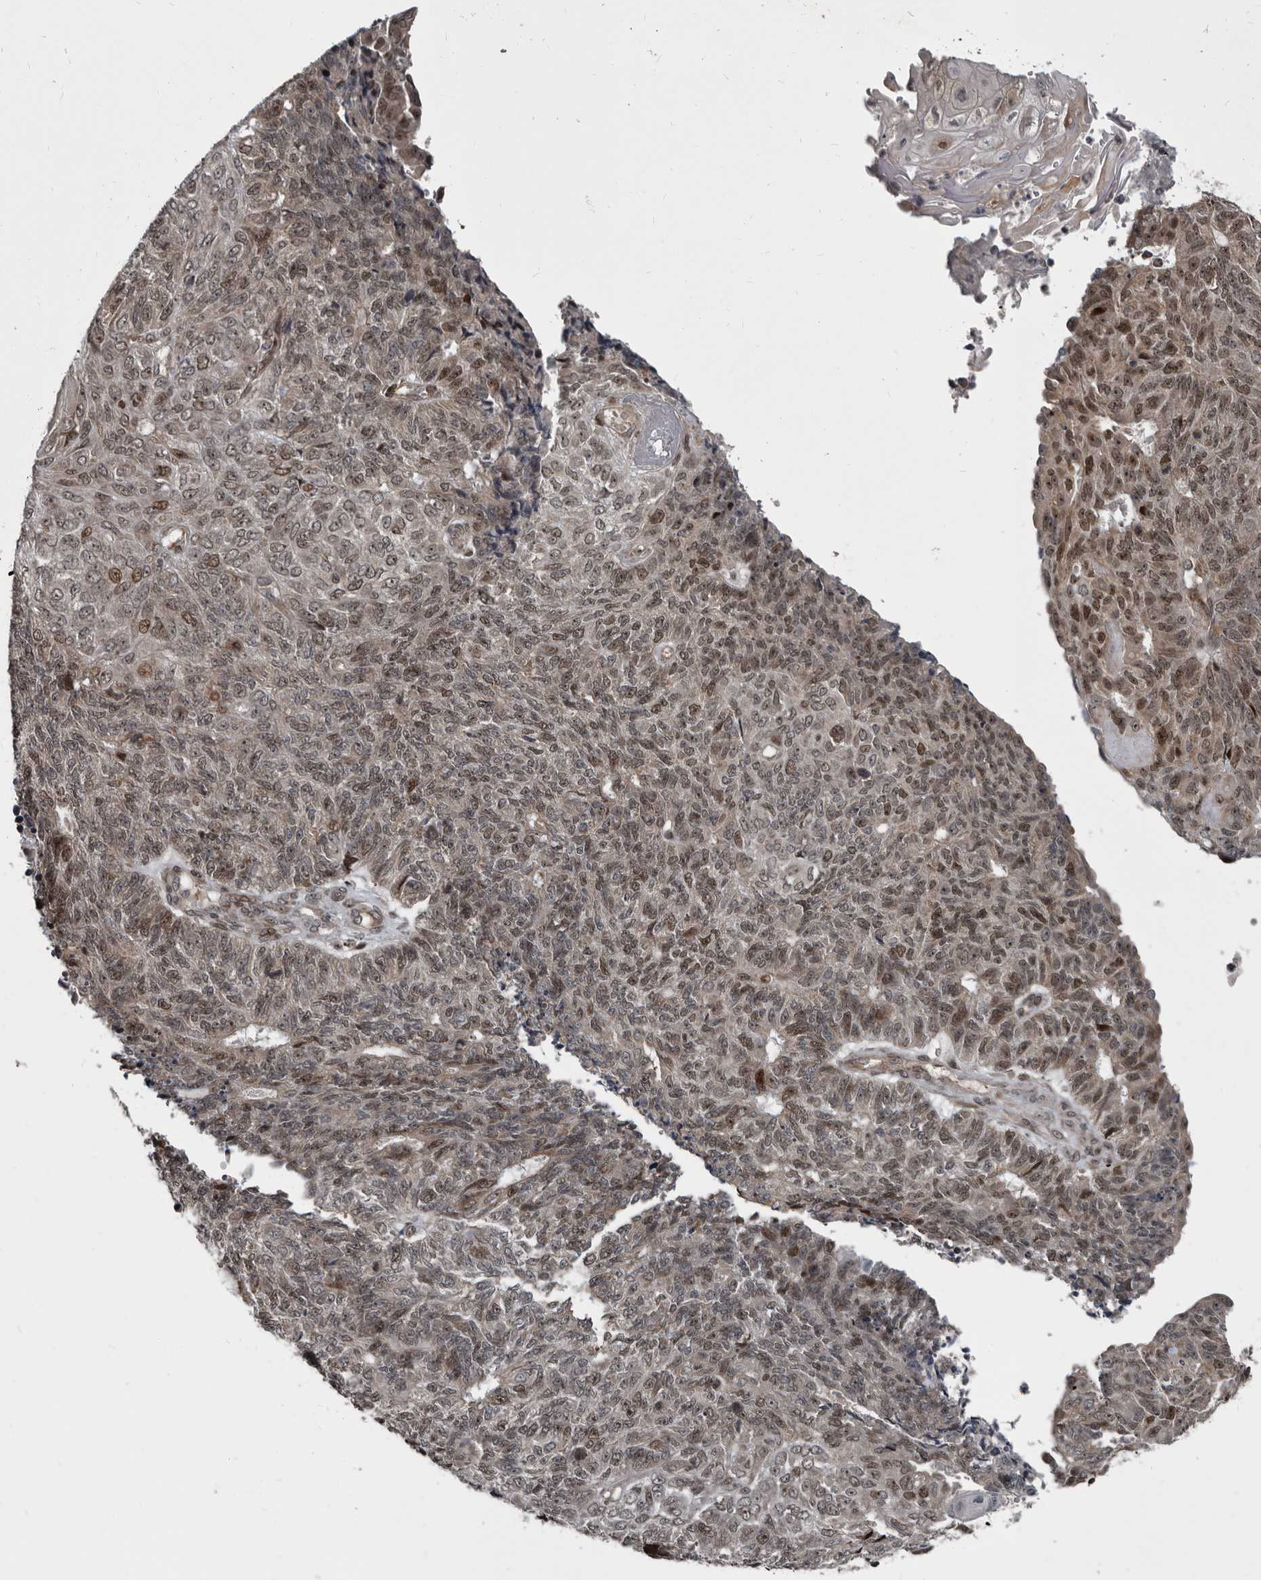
{"staining": {"intensity": "moderate", "quantity": "25%-75%", "location": "nuclear"}, "tissue": "endometrial cancer", "cell_type": "Tumor cells", "image_type": "cancer", "snomed": [{"axis": "morphology", "description": "Adenocarcinoma, NOS"}, {"axis": "topography", "description": "Endometrium"}], "caption": "IHC photomicrograph of endometrial cancer (adenocarcinoma) stained for a protein (brown), which shows medium levels of moderate nuclear staining in about 25%-75% of tumor cells.", "gene": "CHD1L", "patient": {"sex": "female", "age": 32}}